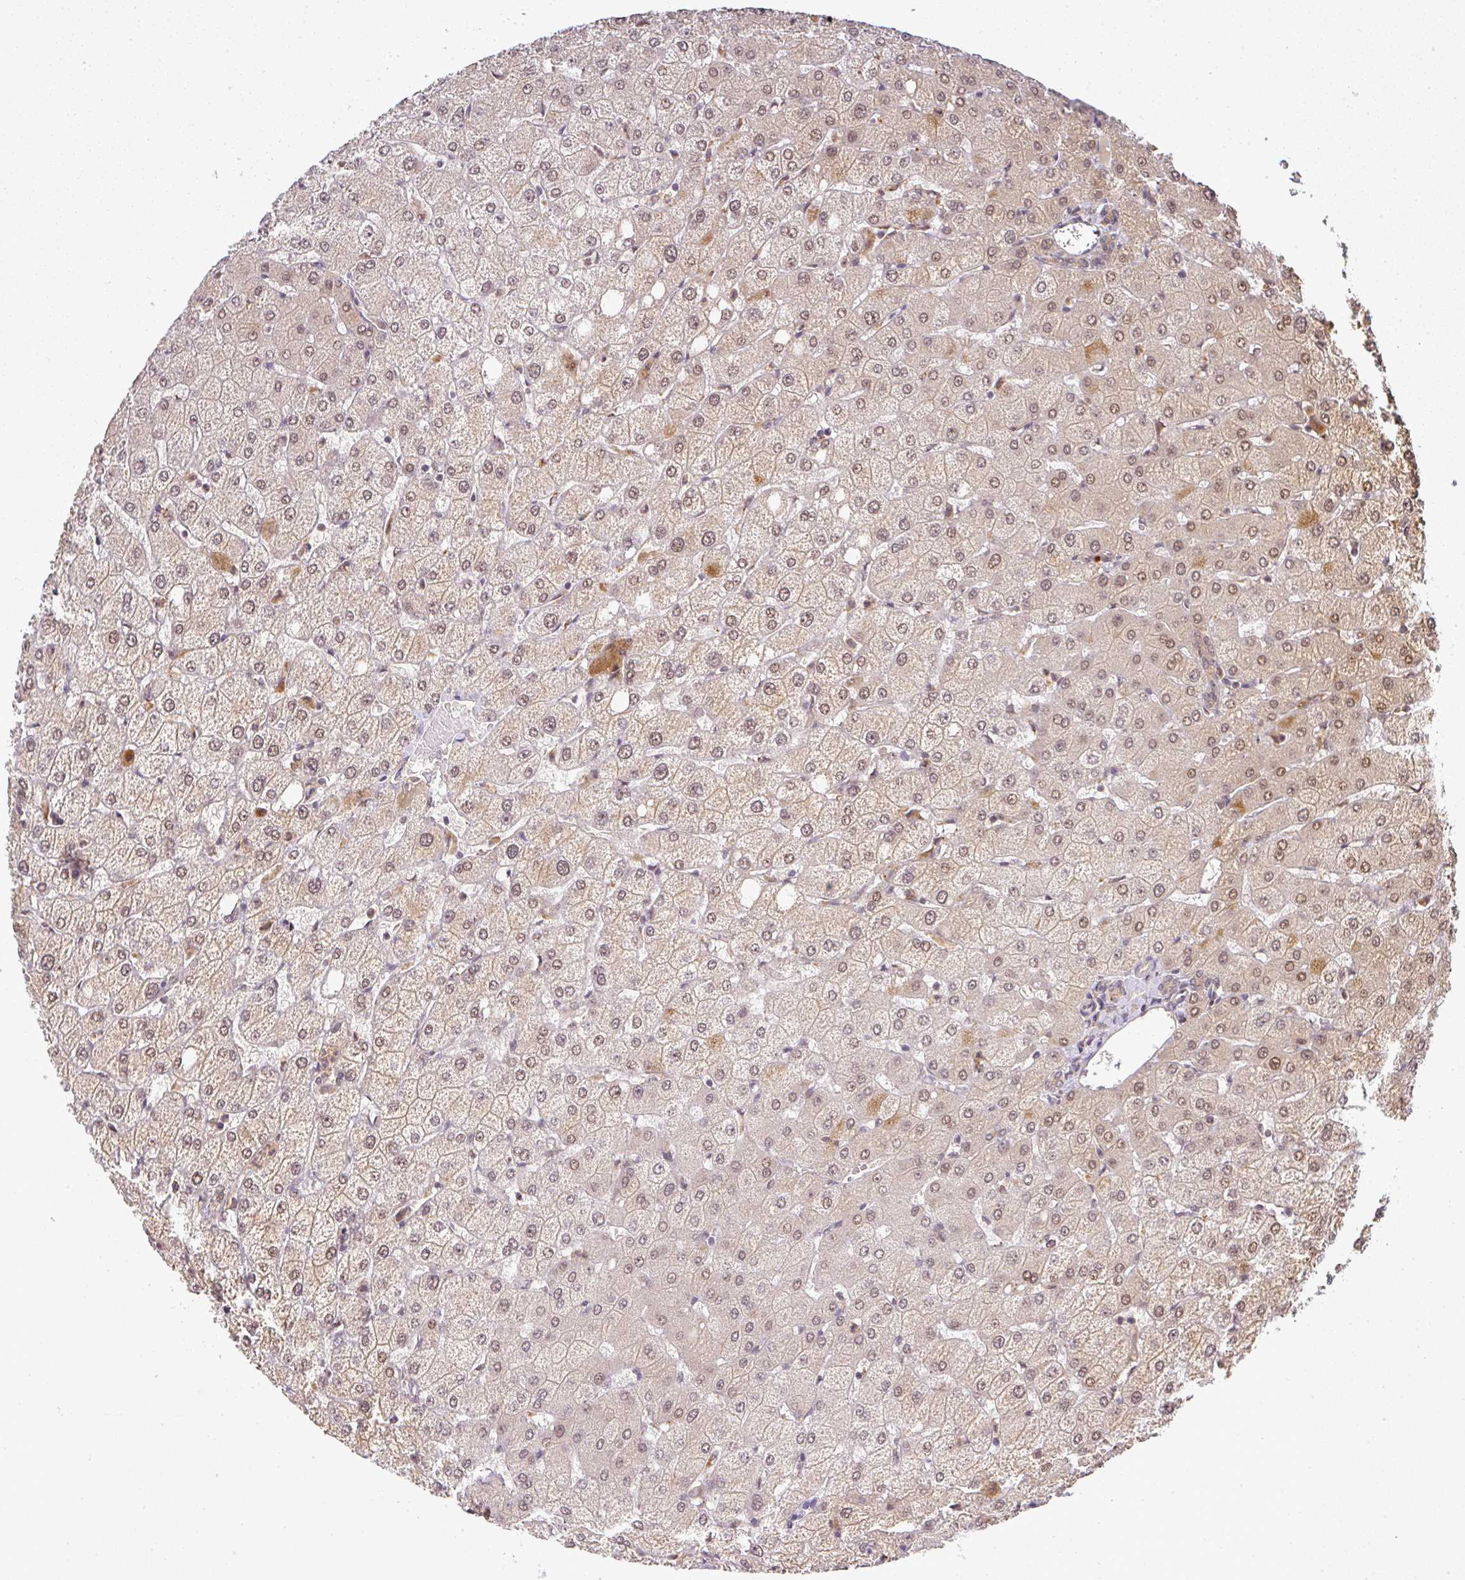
{"staining": {"intensity": "weak", "quantity": "<25%", "location": "nuclear"}, "tissue": "liver", "cell_type": "Cholangiocytes", "image_type": "normal", "snomed": [{"axis": "morphology", "description": "Normal tissue, NOS"}, {"axis": "topography", "description": "Liver"}], "caption": "Immunohistochemistry (IHC) of normal human liver shows no expression in cholangiocytes.", "gene": "FAM153A", "patient": {"sex": "female", "age": 54}}